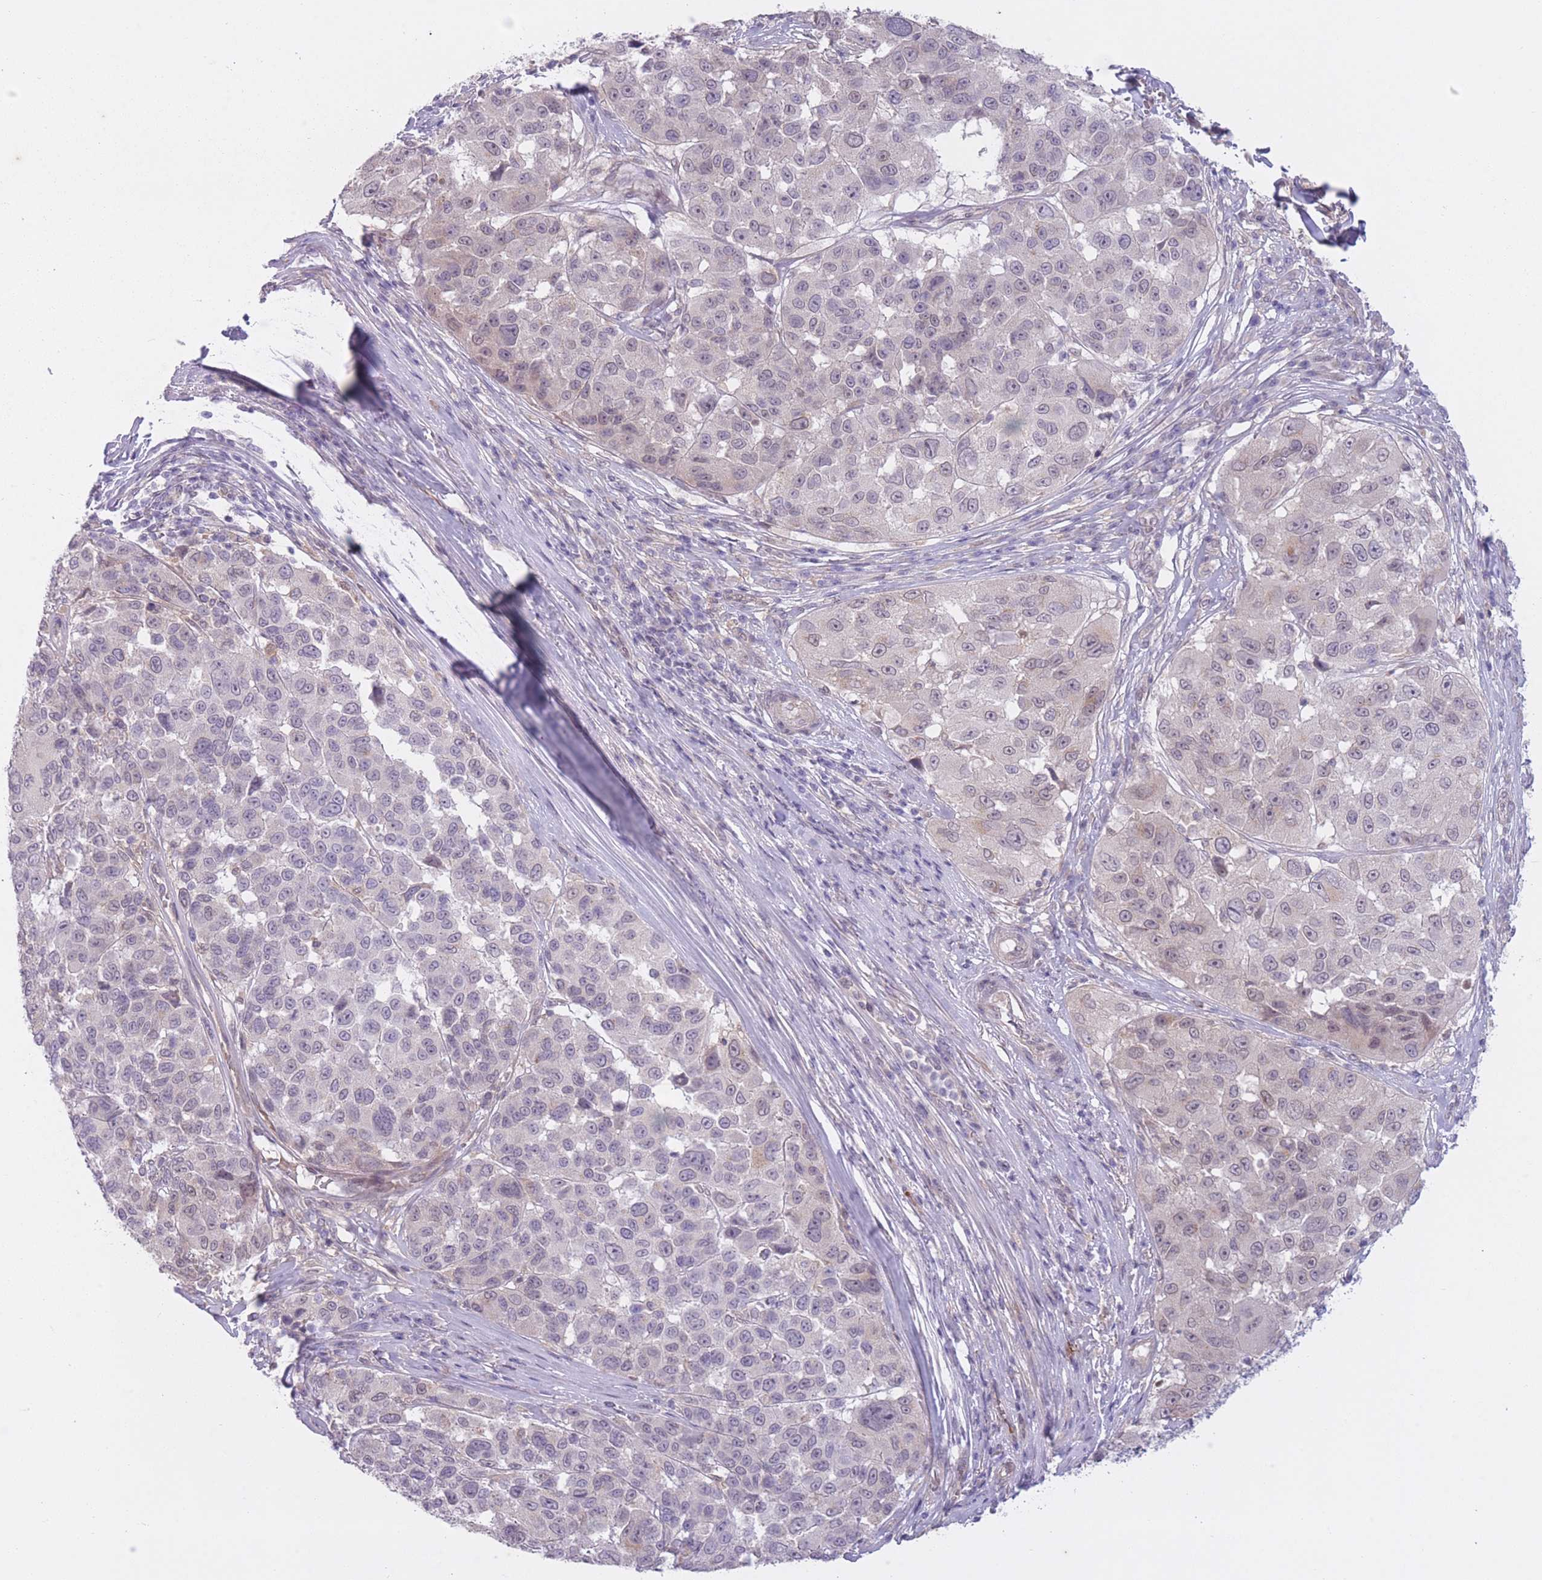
{"staining": {"intensity": "negative", "quantity": "none", "location": "none"}, "tissue": "melanoma", "cell_type": "Tumor cells", "image_type": "cancer", "snomed": [{"axis": "morphology", "description": "Malignant melanoma, NOS"}, {"axis": "topography", "description": "Skin"}], "caption": "A micrograph of melanoma stained for a protein shows no brown staining in tumor cells.", "gene": "ARPIN", "patient": {"sex": "female", "age": 66}}